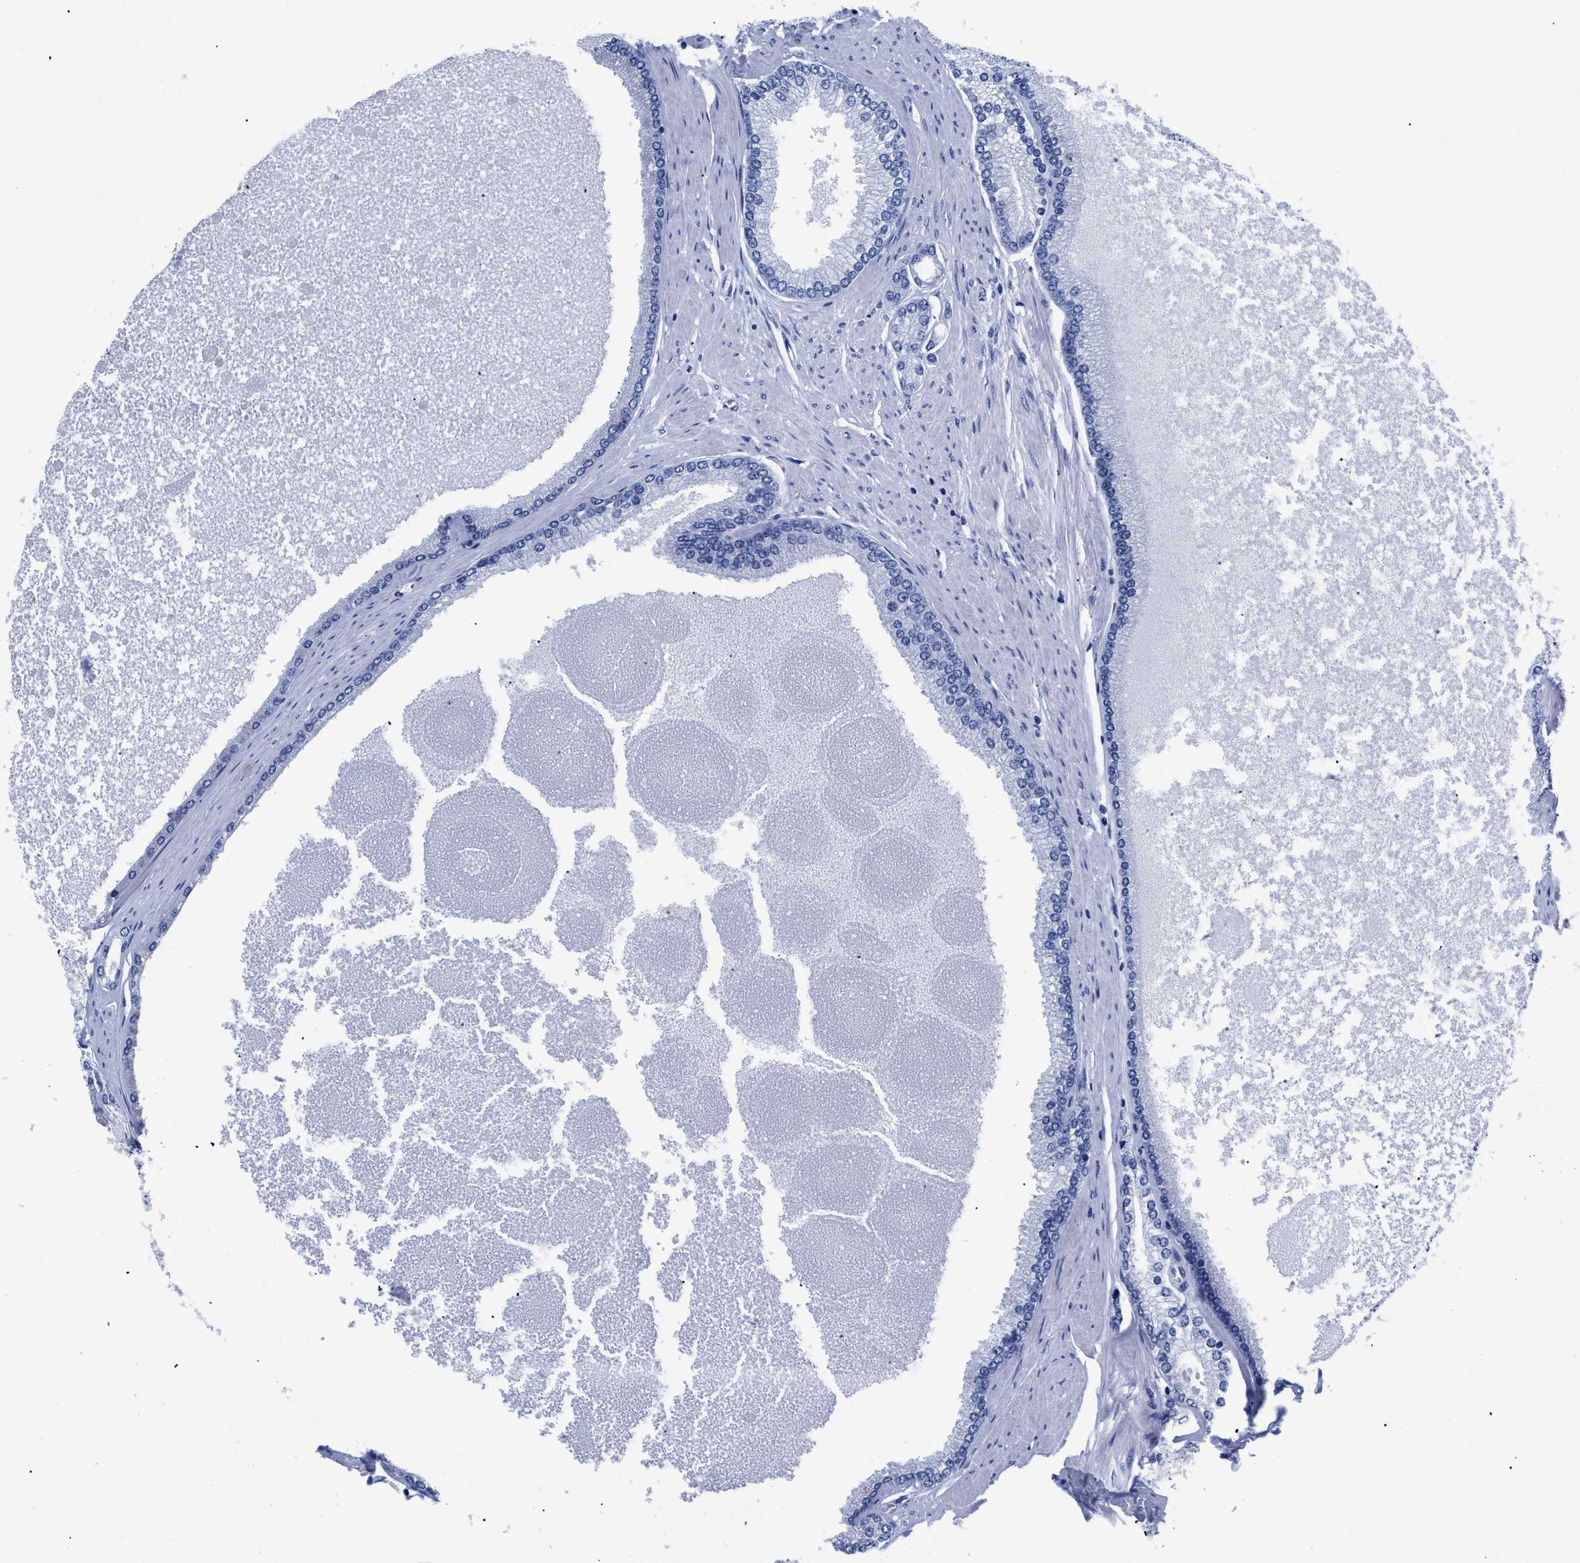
{"staining": {"intensity": "negative", "quantity": "none", "location": "none"}, "tissue": "prostate cancer", "cell_type": "Tumor cells", "image_type": "cancer", "snomed": [{"axis": "morphology", "description": "Adenocarcinoma, High grade"}, {"axis": "topography", "description": "Prostate"}], "caption": "High-grade adenocarcinoma (prostate) was stained to show a protein in brown. There is no significant staining in tumor cells.", "gene": "TREML1", "patient": {"sex": "male", "age": 61}}